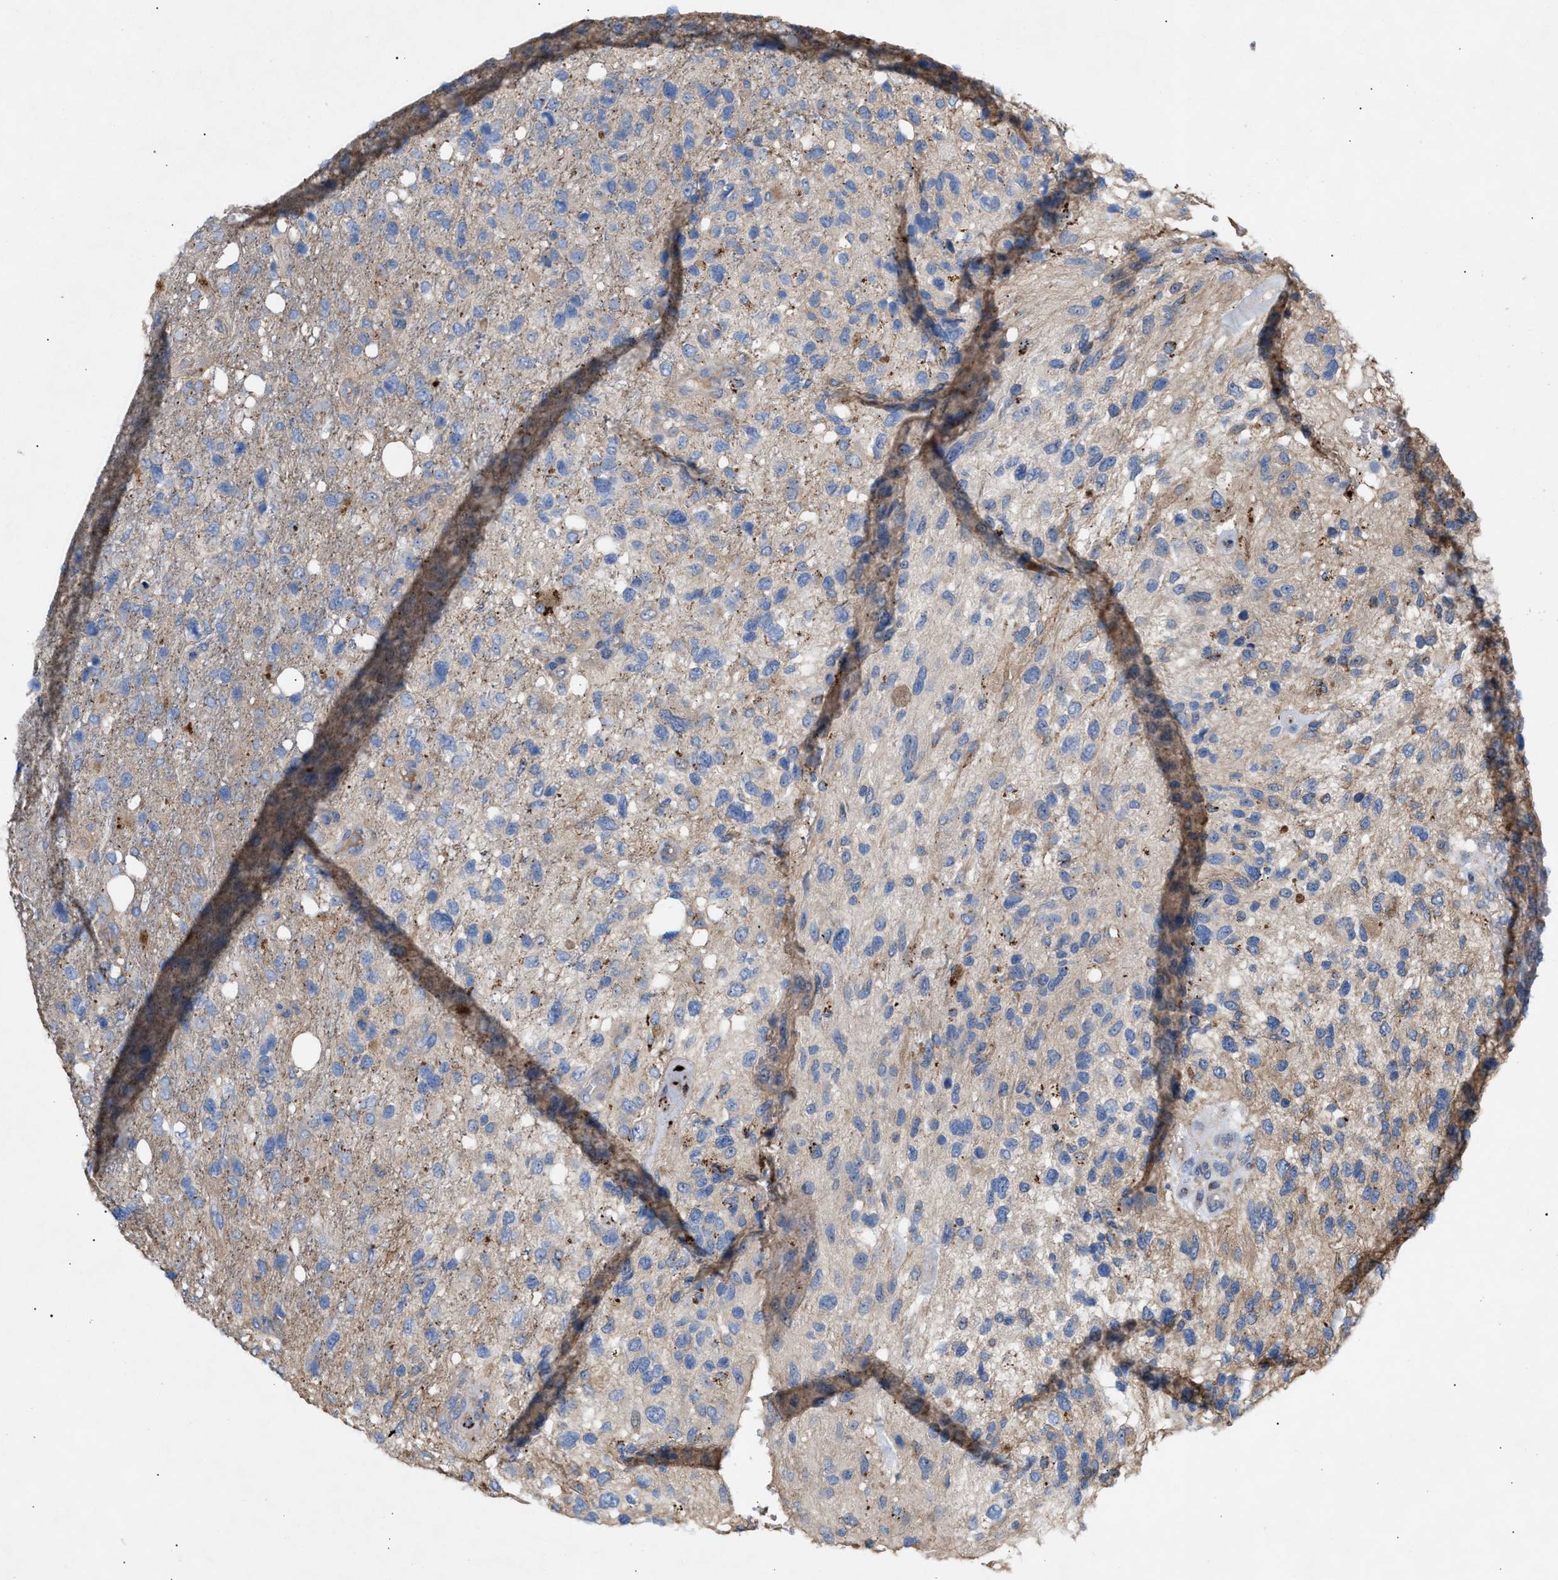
{"staining": {"intensity": "weak", "quantity": "<25%", "location": "cytoplasmic/membranous"}, "tissue": "glioma", "cell_type": "Tumor cells", "image_type": "cancer", "snomed": [{"axis": "morphology", "description": "Glioma, malignant, High grade"}, {"axis": "topography", "description": "Brain"}], "caption": "Glioma was stained to show a protein in brown. There is no significant staining in tumor cells.", "gene": "MBTD1", "patient": {"sex": "female", "age": 58}}